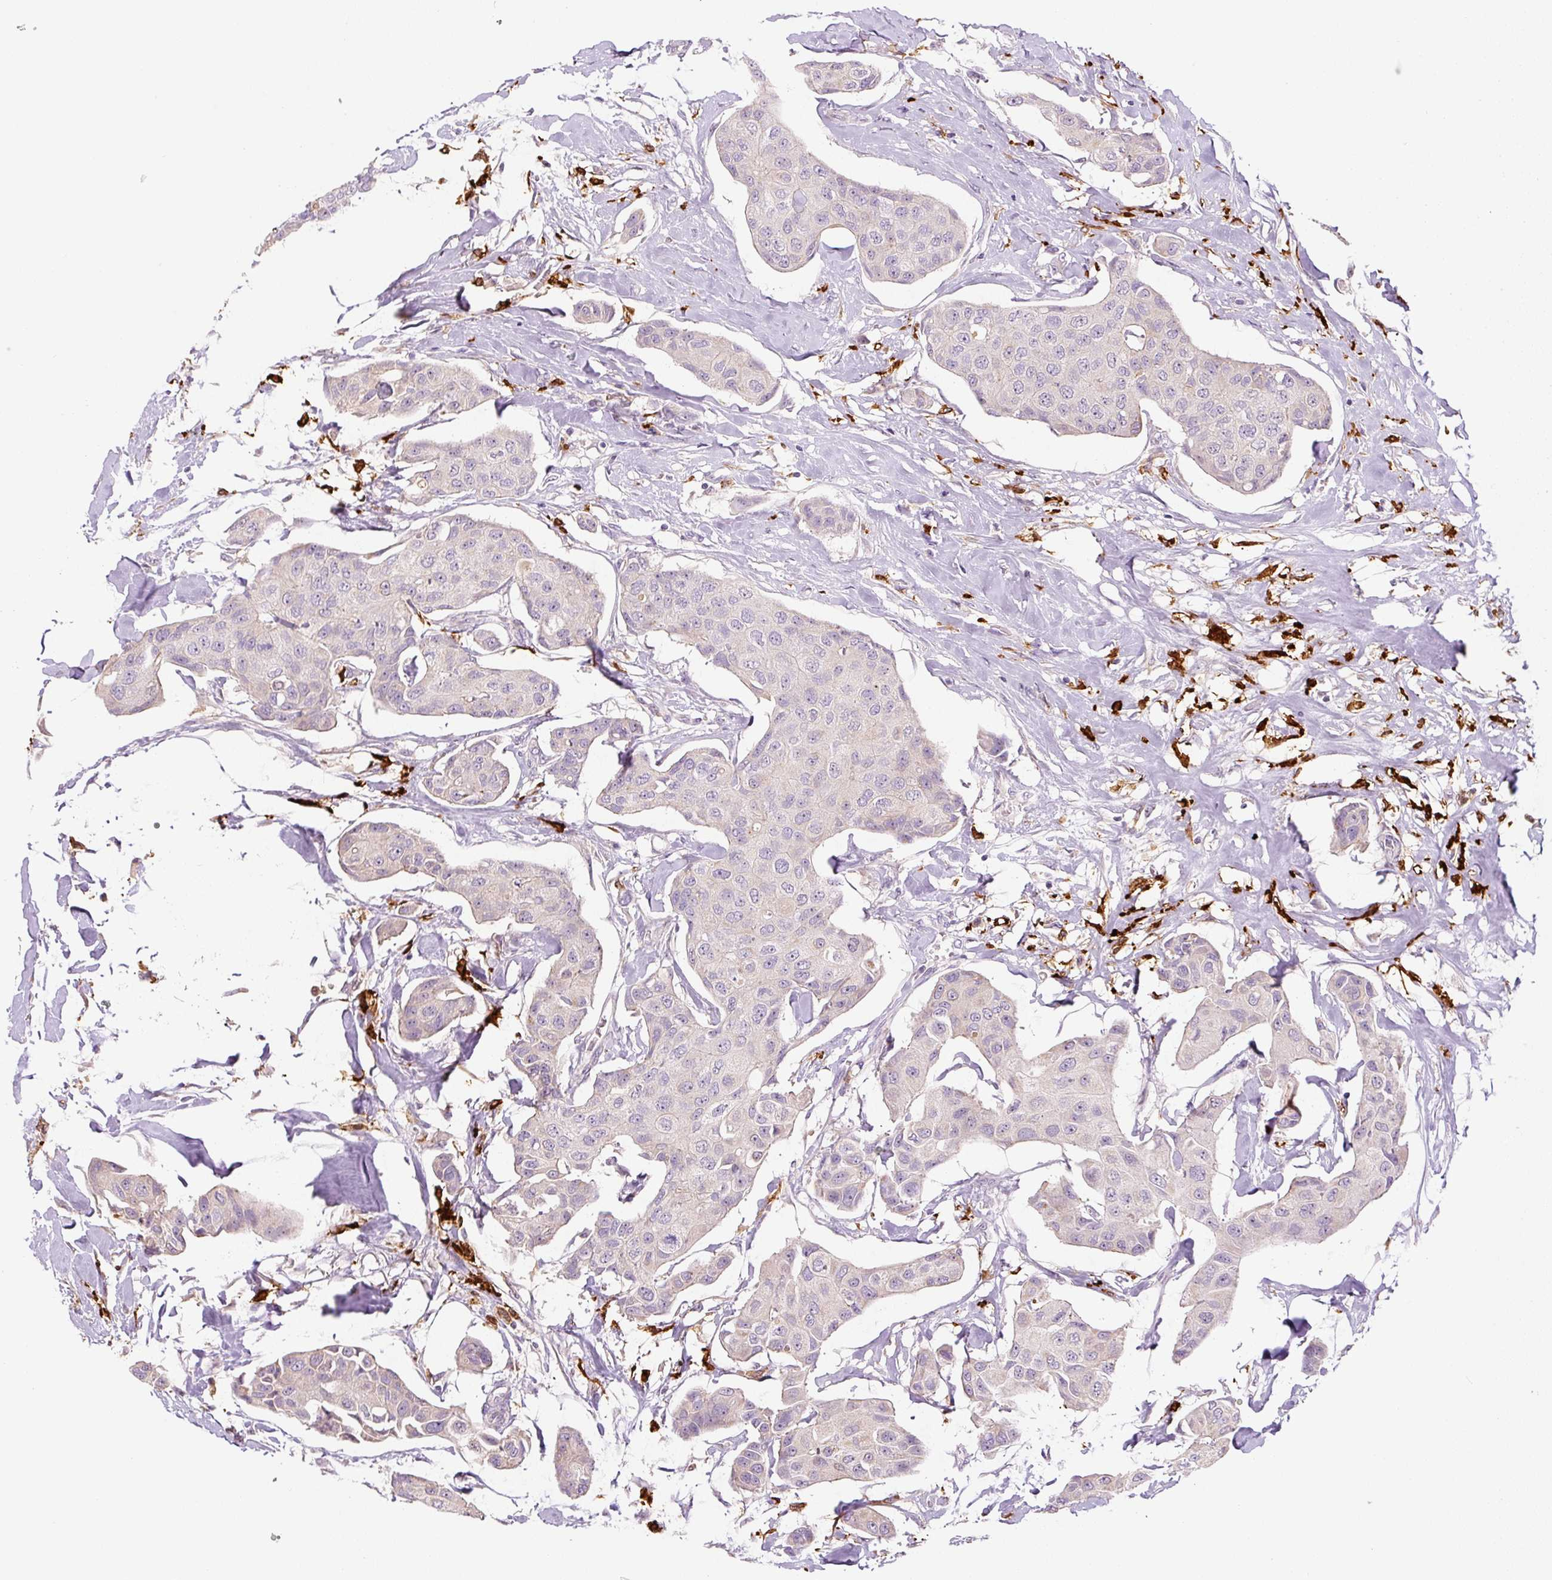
{"staining": {"intensity": "negative", "quantity": "none", "location": "none"}, "tissue": "breast cancer", "cell_type": "Tumor cells", "image_type": "cancer", "snomed": [{"axis": "morphology", "description": "Duct carcinoma"}, {"axis": "topography", "description": "Breast"}, {"axis": "topography", "description": "Lymph node"}], "caption": "Protein analysis of breast infiltrating ductal carcinoma displays no significant positivity in tumor cells.", "gene": "FUT10", "patient": {"sex": "female", "age": 80}}